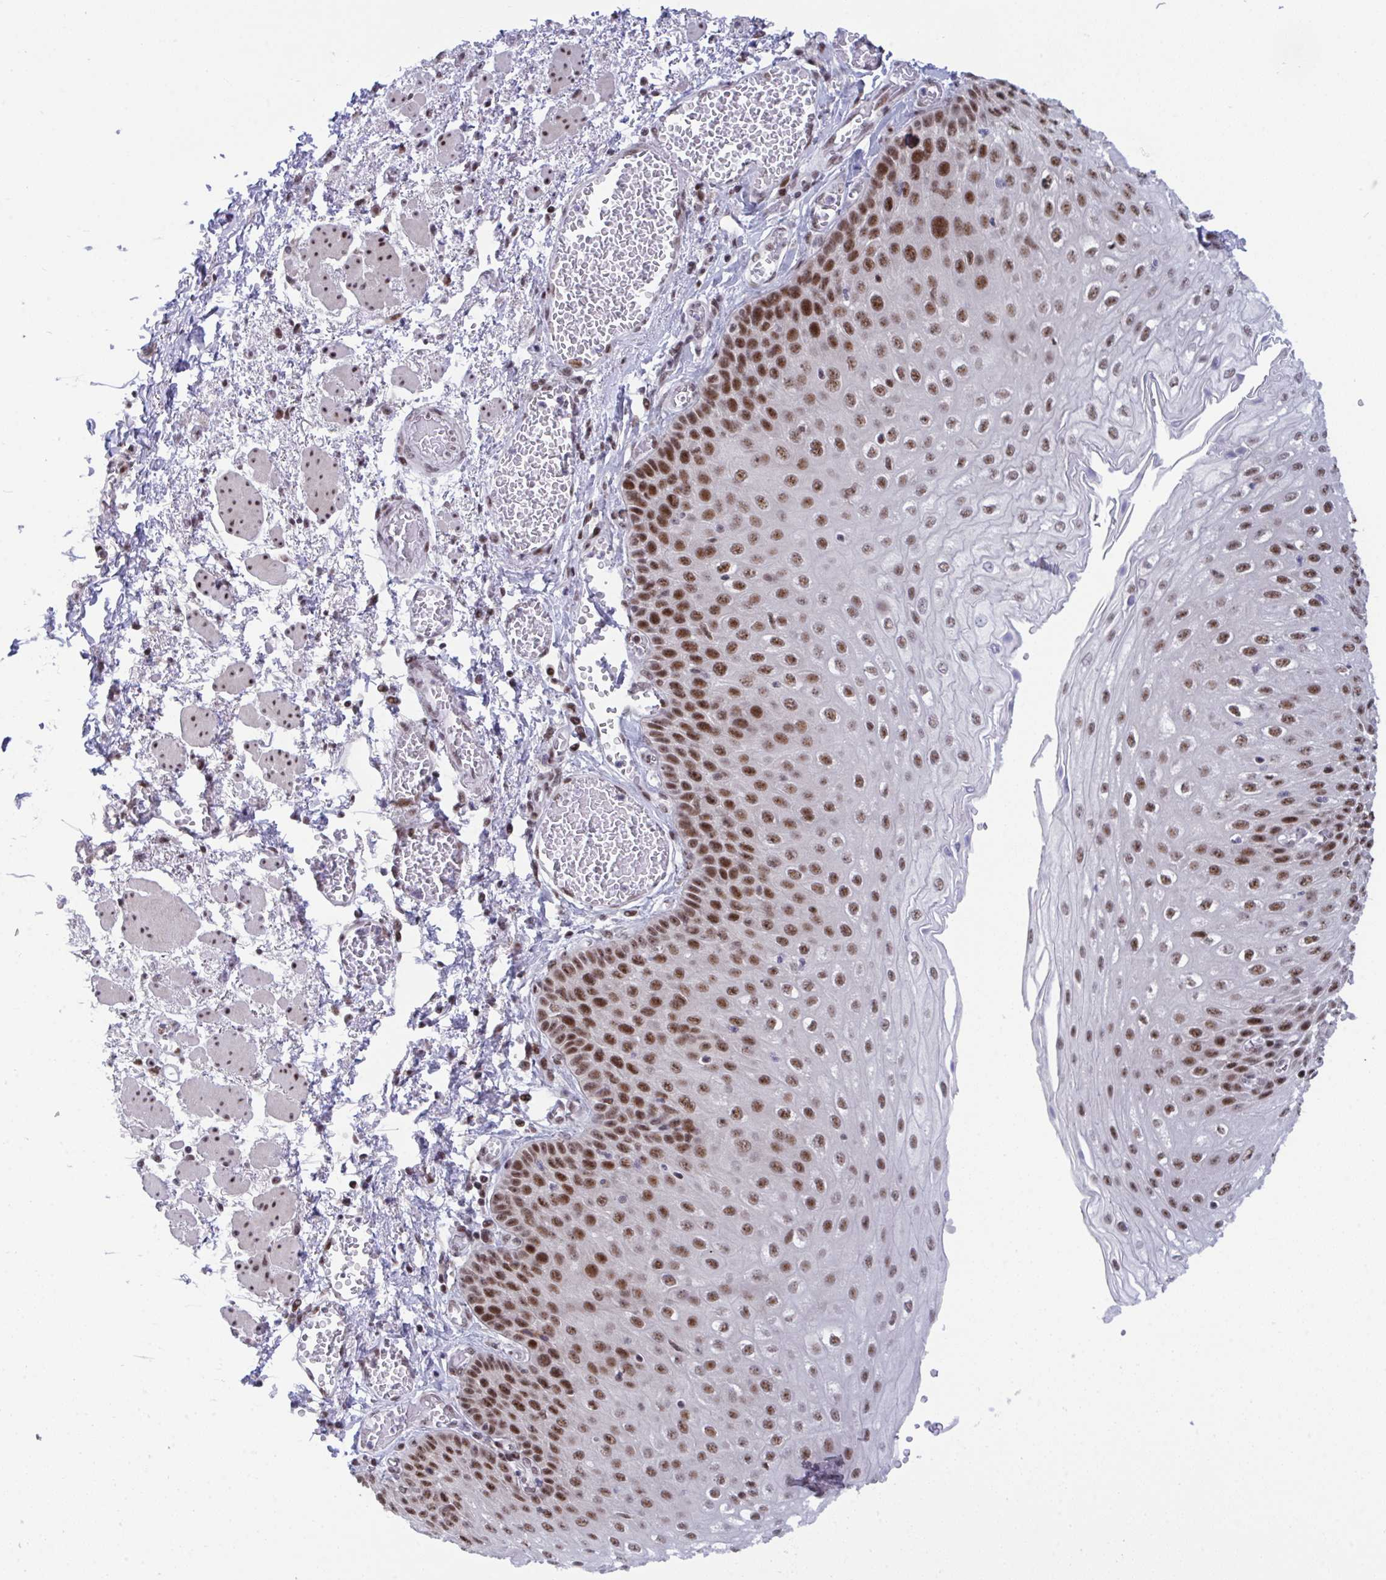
{"staining": {"intensity": "strong", "quantity": ">75%", "location": "nuclear"}, "tissue": "esophagus", "cell_type": "Squamous epithelial cells", "image_type": "normal", "snomed": [{"axis": "morphology", "description": "Normal tissue, NOS"}, {"axis": "morphology", "description": "Adenocarcinoma, NOS"}, {"axis": "topography", "description": "Esophagus"}], "caption": "Protein staining exhibits strong nuclear expression in approximately >75% of squamous epithelial cells in normal esophagus.", "gene": "WBP11", "patient": {"sex": "male", "age": 81}}